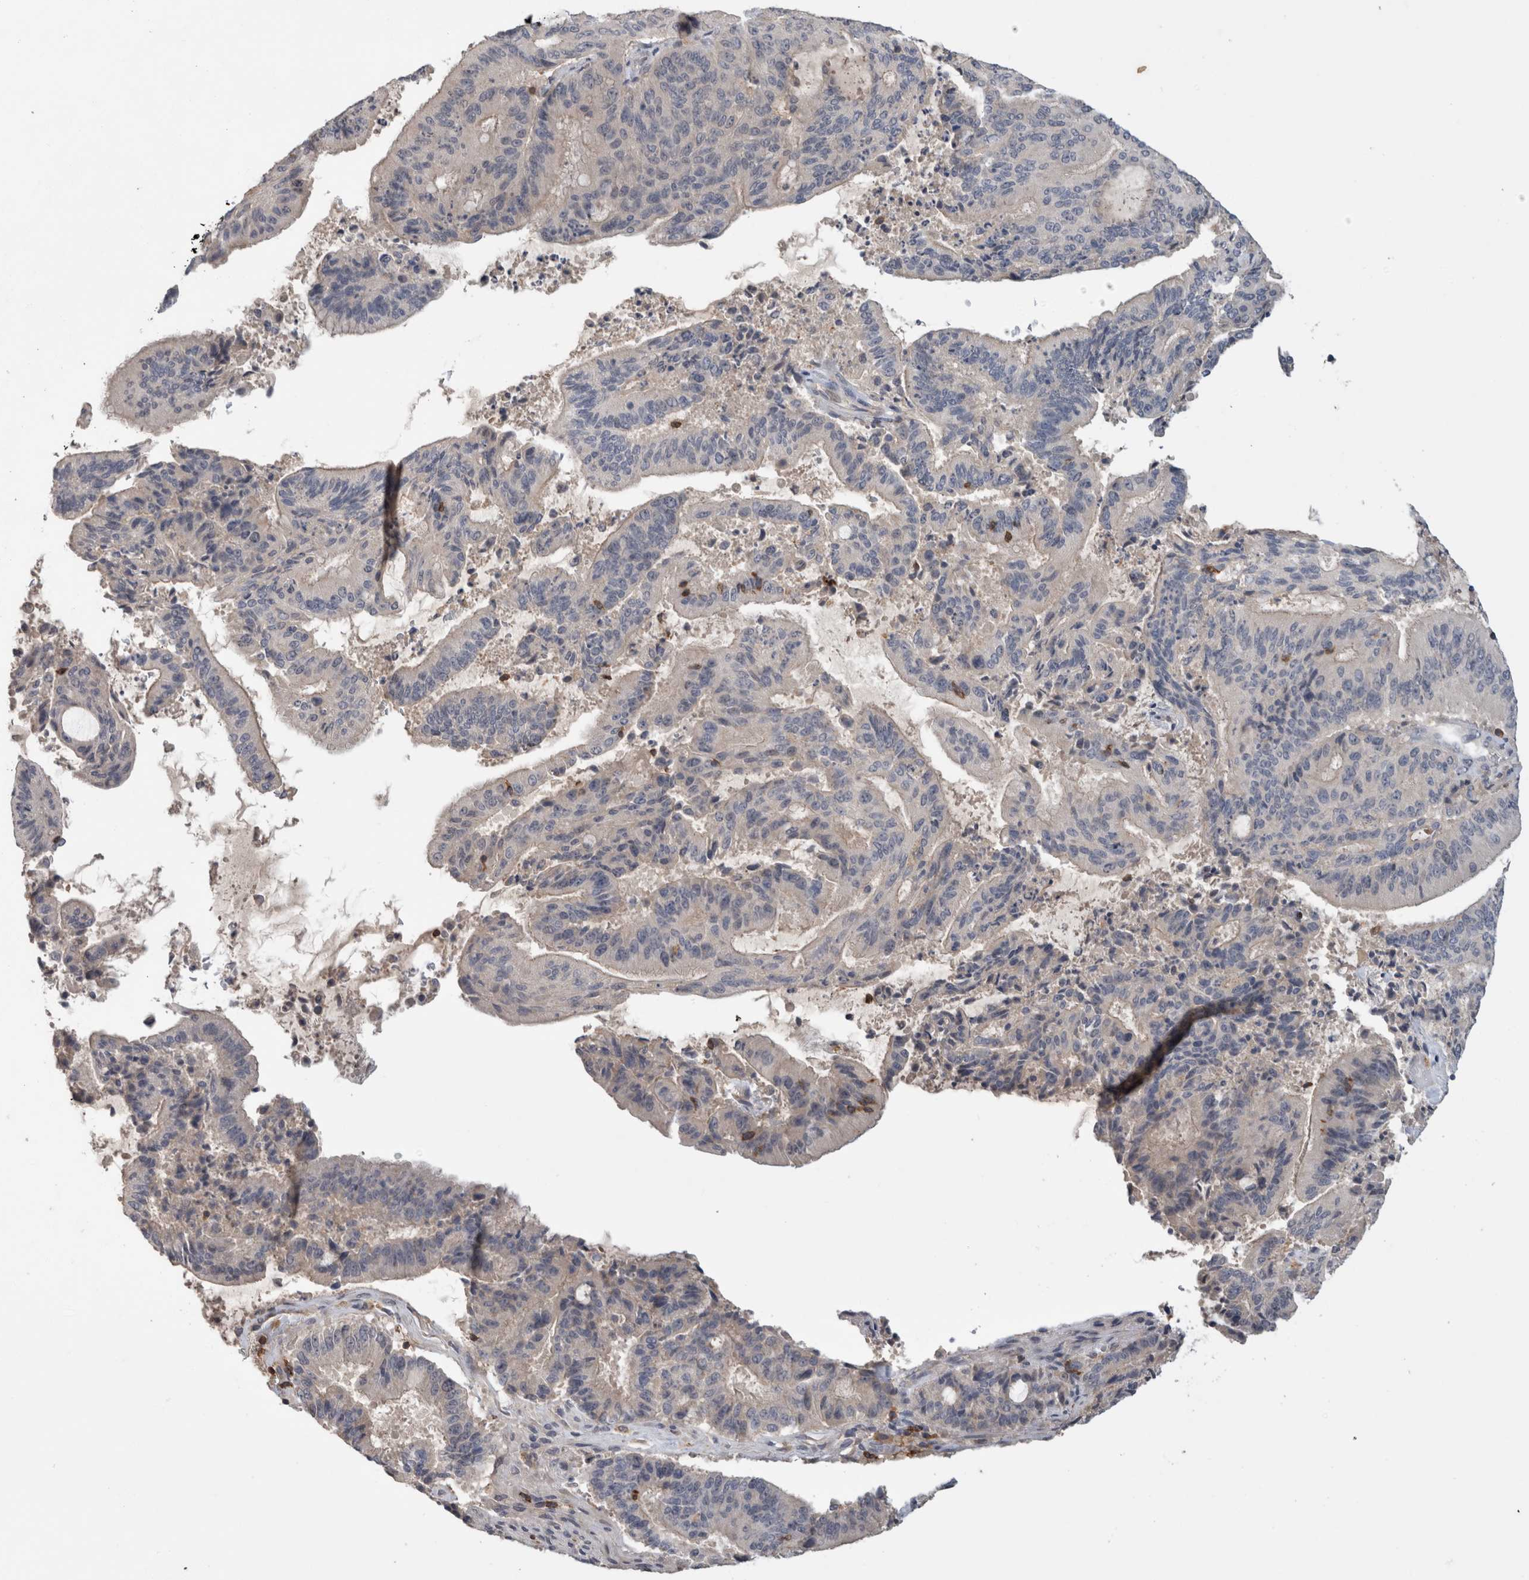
{"staining": {"intensity": "negative", "quantity": "none", "location": "none"}, "tissue": "liver cancer", "cell_type": "Tumor cells", "image_type": "cancer", "snomed": [{"axis": "morphology", "description": "Normal tissue, NOS"}, {"axis": "morphology", "description": "Cholangiocarcinoma"}, {"axis": "topography", "description": "Liver"}, {"axis": "topography", "description": "Peripheral nerve tissue"}], "caption": "This is an immunohistochemistry (IHC) histopathology image of human liver cholangiocarcinoma. There is no expression in tumor cells.", "gene": "GFRA2", "patient": {"sex": "female", "age": 73}}